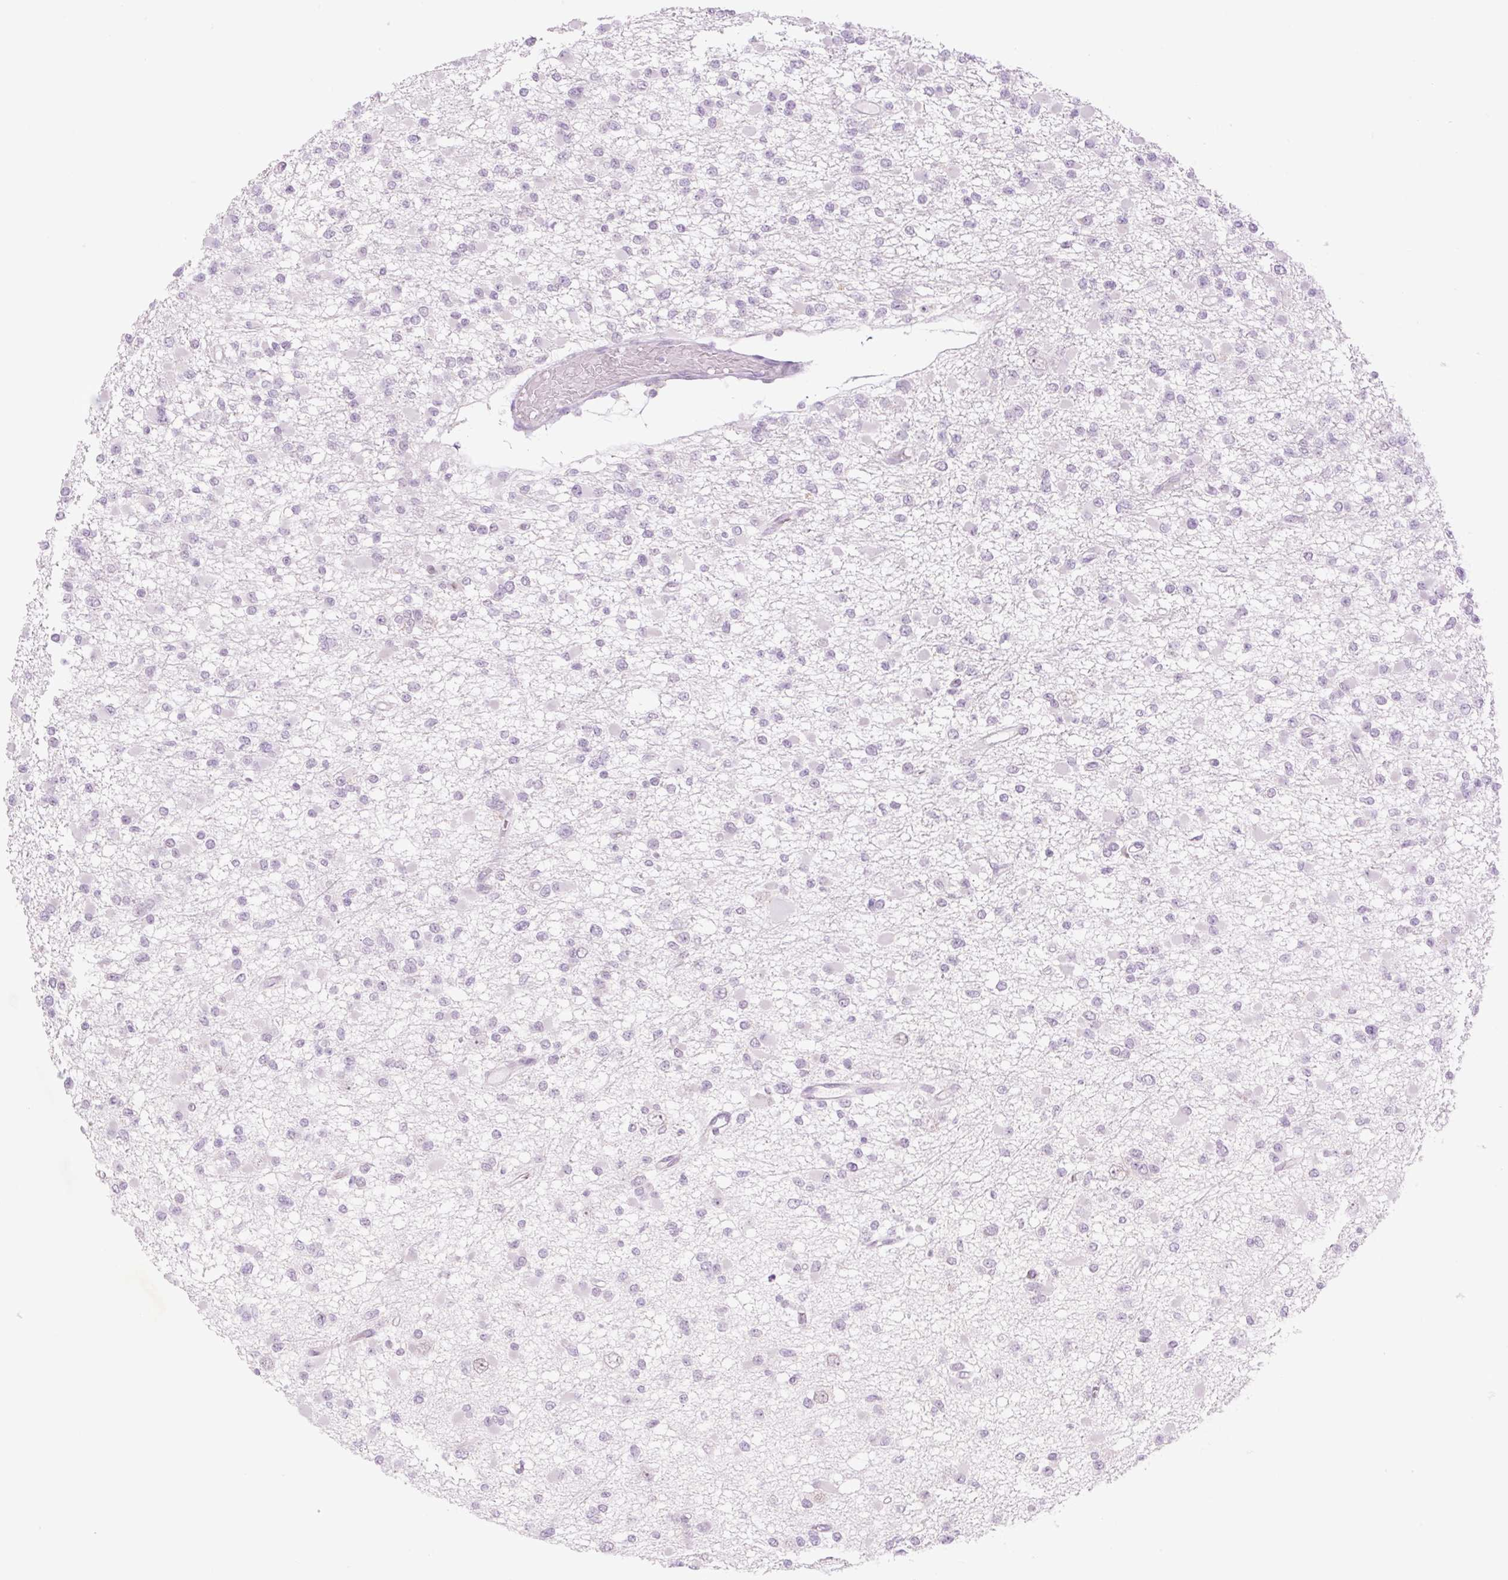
{"staining": {"intensity": "negative", "quantity": "none", "location": "none"}, "tissue": "glioma", "cell_type": "Tumor cells", "image_type": "cancer", "snomed": [{"axis": "morphology", "description": "Glioma, malignant, Low grade"}, {"axis": "topography", "description": "Brain"}], "caption": "IHC image of human glioma stained for a protein (brown), which exhibits no expression in tumor cells.", "gene": "SPRYD4", "patient": {"sex": "female", "age": 22}}